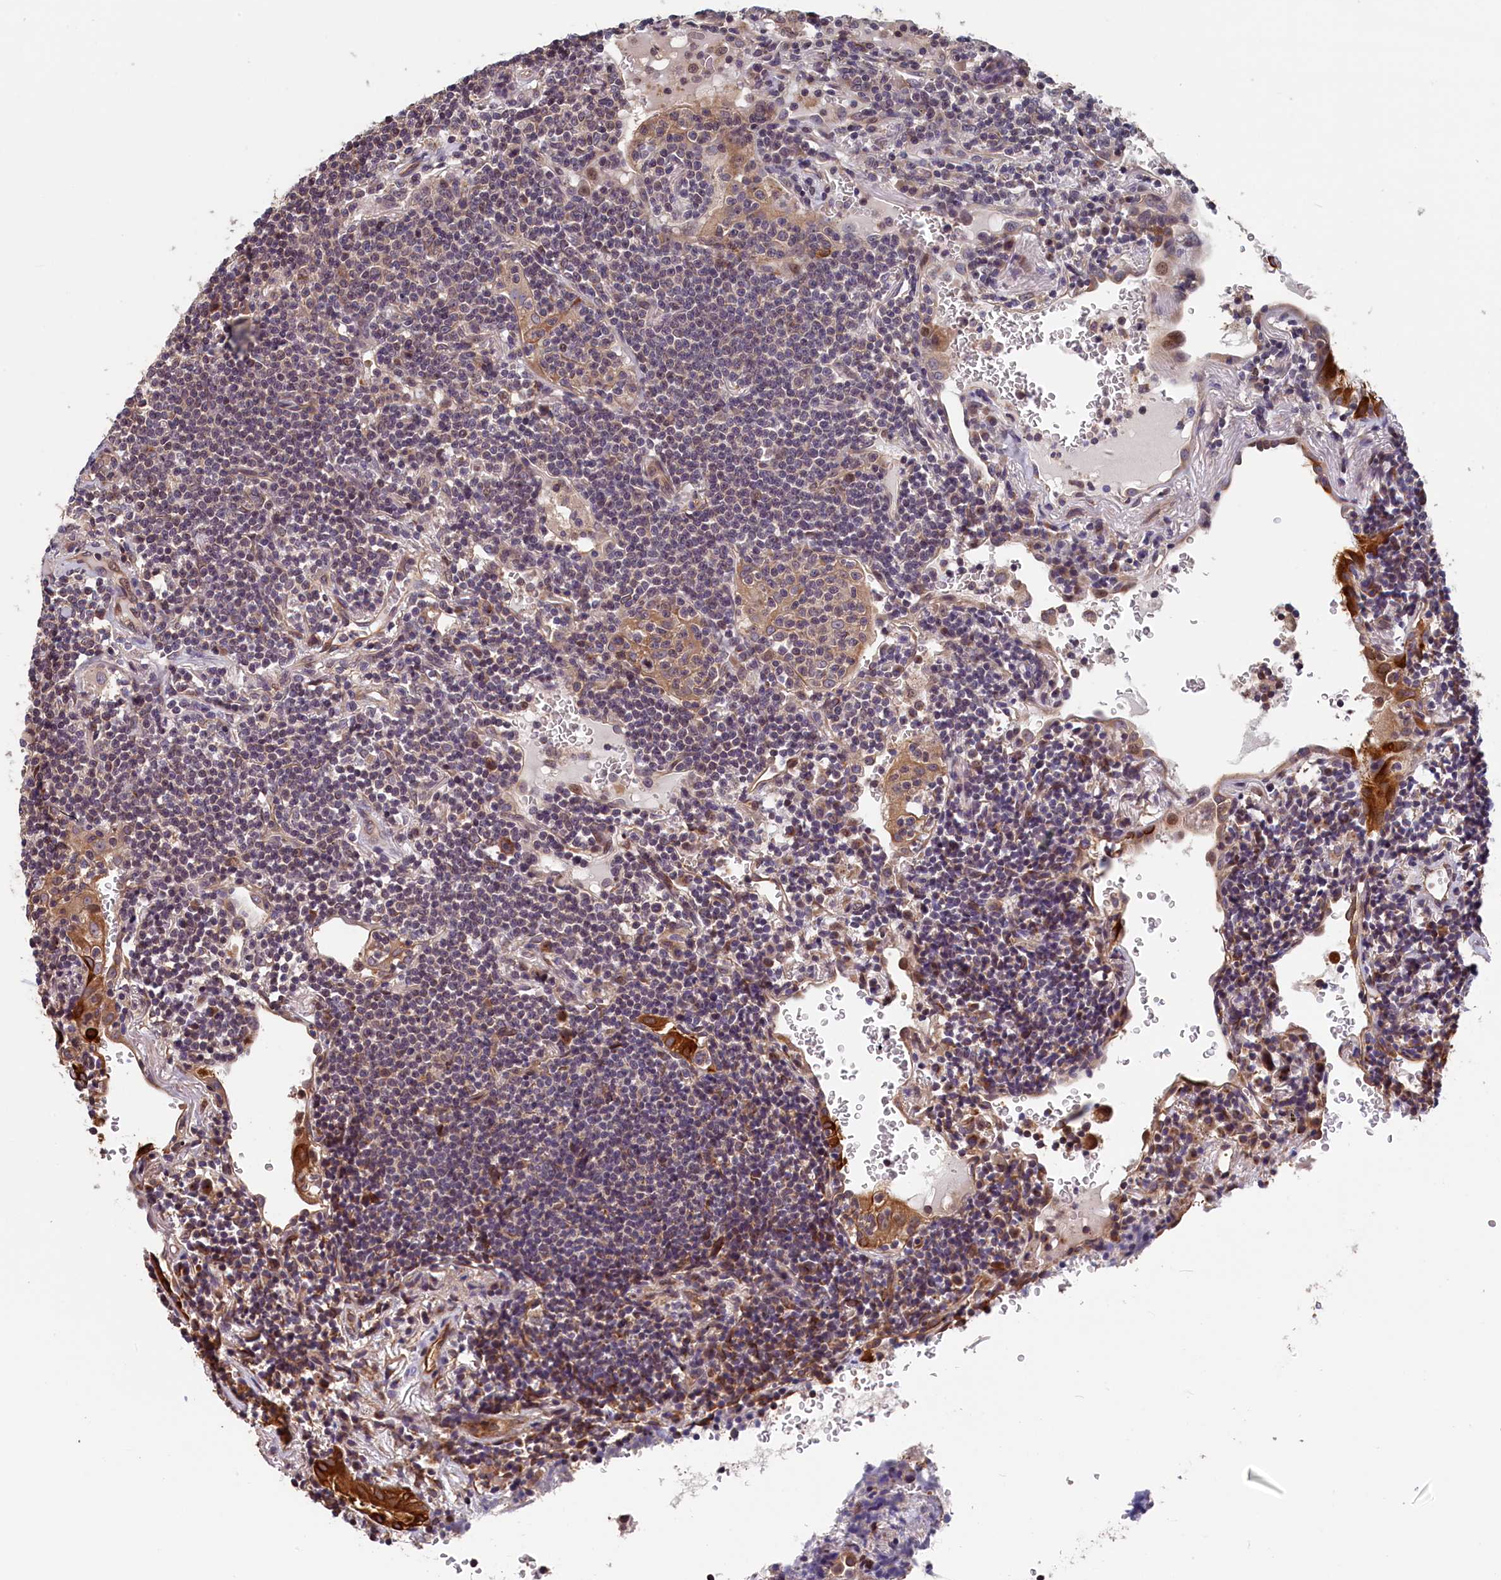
{"staining": {"intensity": "negative", "quantity": "none", "location": "none"}, "tissue": "lymphoma", "cell_type": "Tumor cells", "image_type": "cancer", "snomed": [{"axis": "morphology", "description": "Malignant lymphoma, non-Hodgkin's type, Low grade"}, {"axis": "topography", "description": "Lung"}], "caption": "Lymphoma was stained to show a protein in brown. There is no significant expression in tumor cells. (Brightfield microscopy of DAB immunohistochemistry (IHC) at high magnification).", "gene": "TMEM116", "patient": {"sex": "female", "age": 71}}